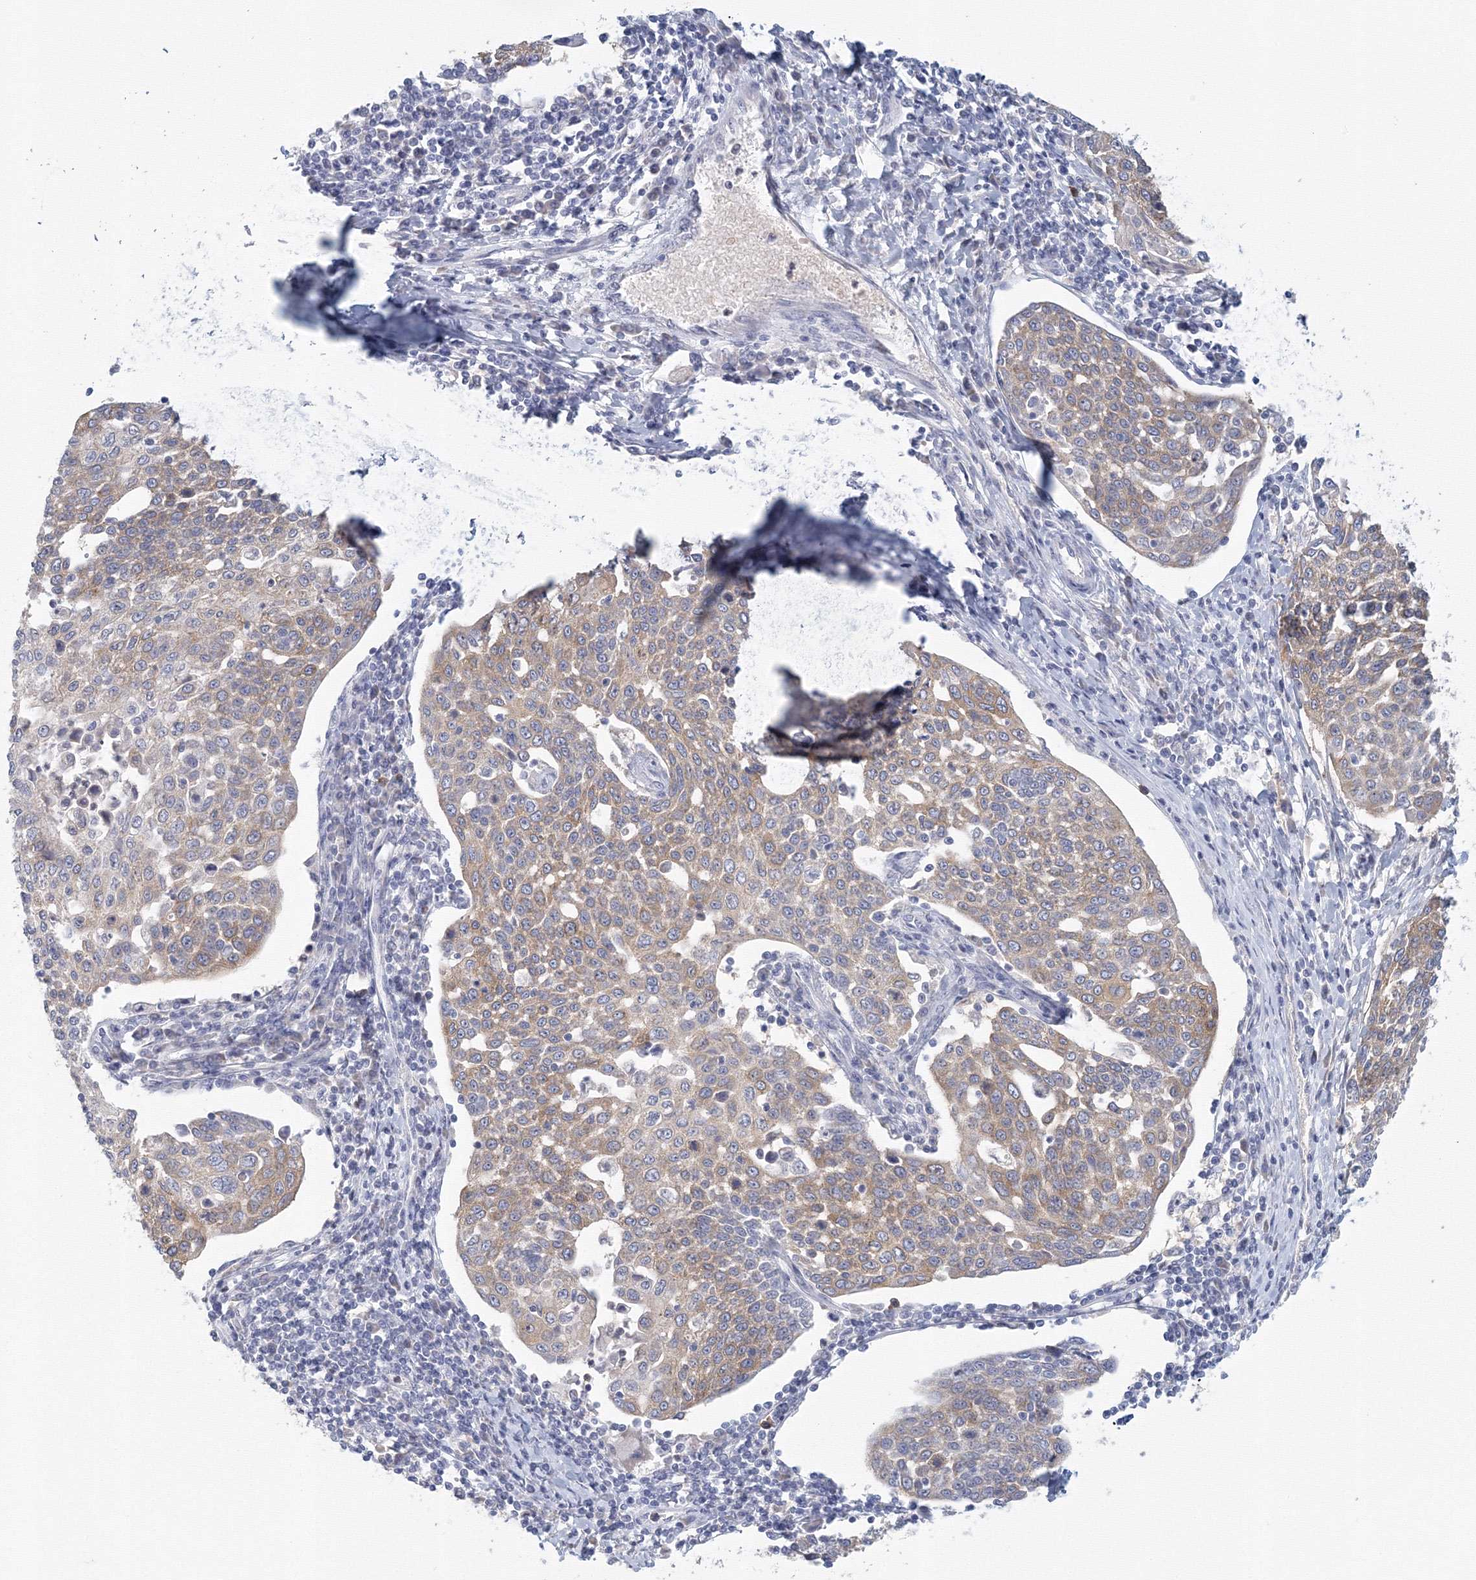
{"staining": {"intensity": "weak", "quantity": ">75%", "location": "cytoplasmic/membranous"}, "tissue": "cervical cancer", "cell_type": "Tumor cells", "image_type": "cancer", "snomed": [{"axis": "morphology", "description": "Squamous cell carcinoma, NOS"}, {"axis": "topography", "description": "Cervix"}], "caption": "An image of human cervical cancer stained for a protein exhibits weak cytoplasmic/membranous brown staining in tumor cells.", "gene": "TACC2", "patient": {"sex": "female", "age": 34}}